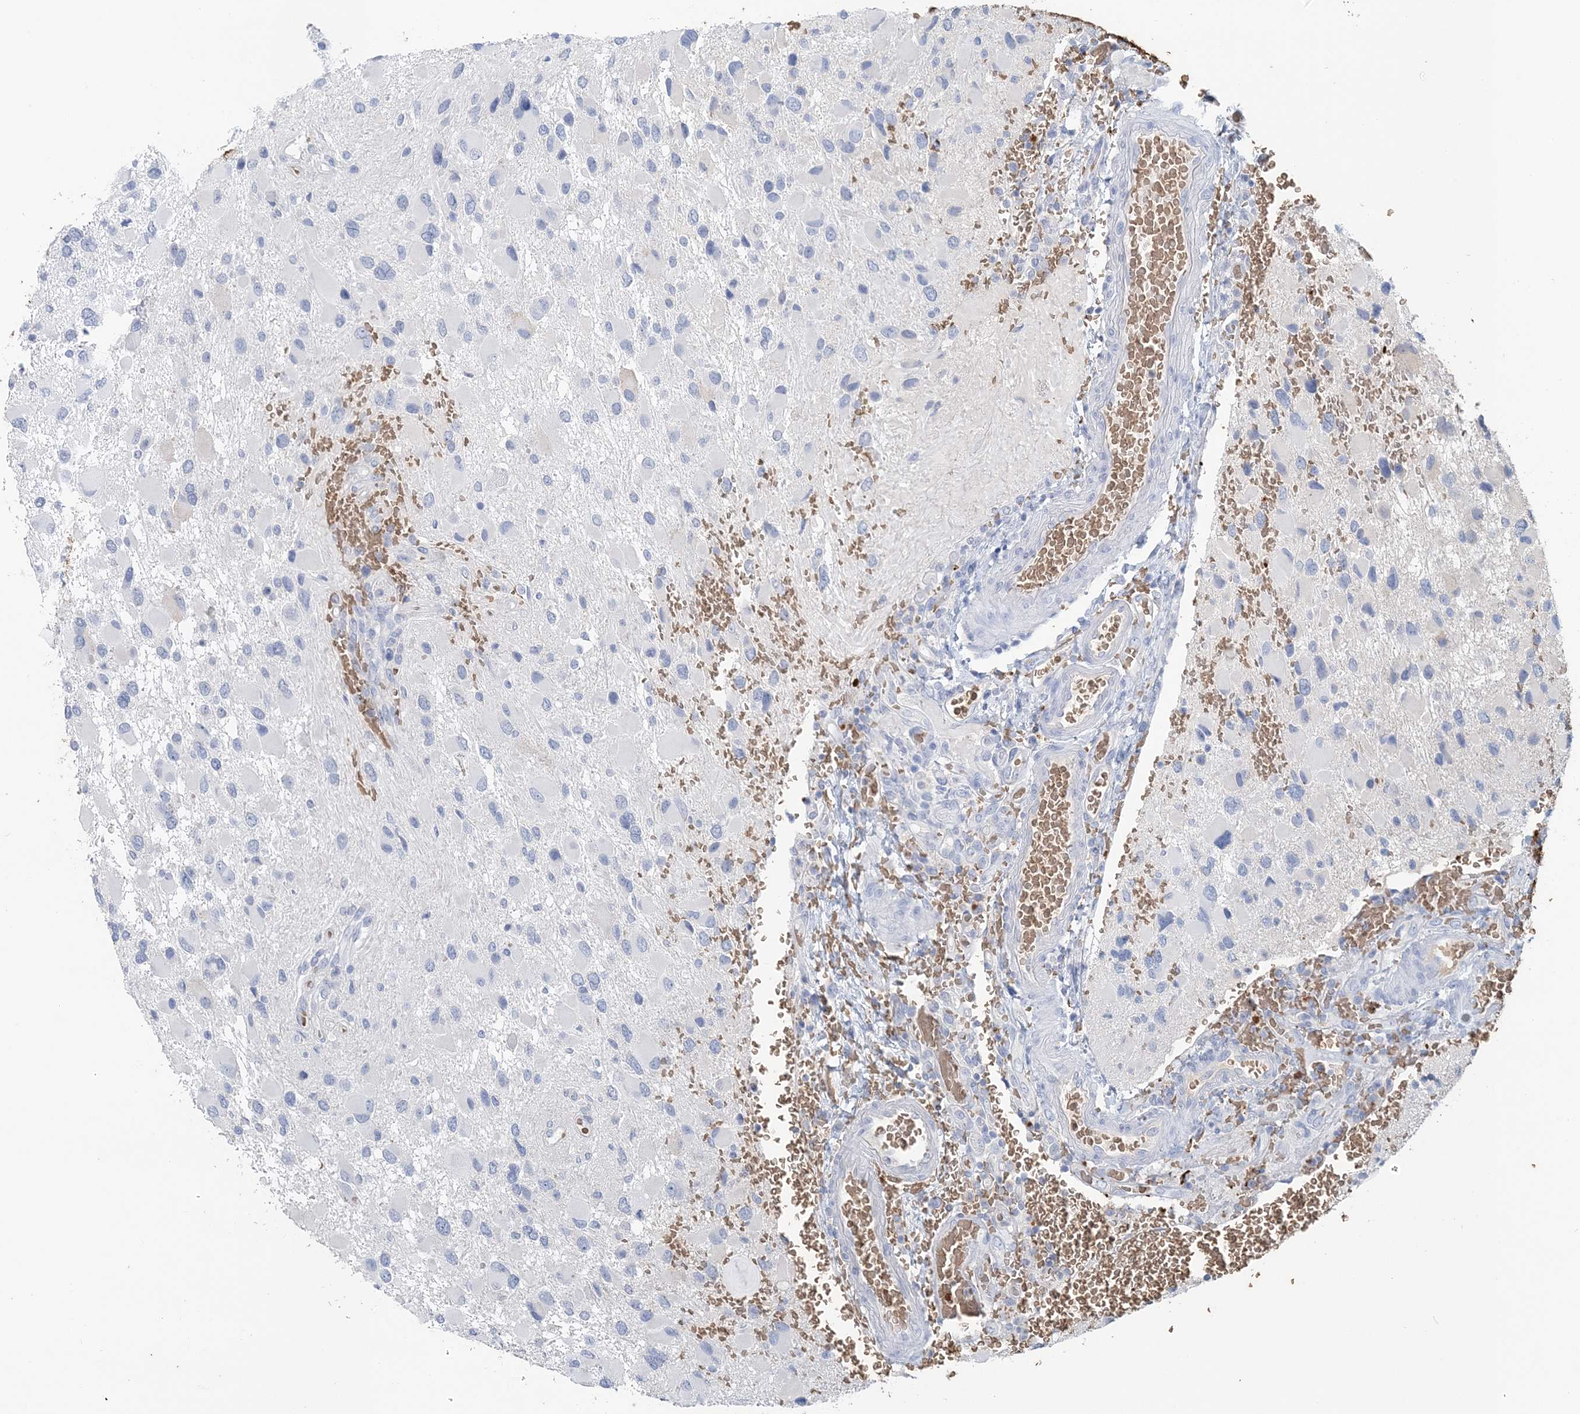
{"staining": {"intensity": "negative", "quantity": "none", "location": "none"}, "tissue": "glioma", "cell_type": "Tumor cells", "image_type": "cancer", "snomed": [{"axis": "morphology", "description": "Glioma, malignant, High grade"}, {"axis": "topography", "description": "Brain"}], "caption": "Immunohistochemical staining of human malignant glioma (high-grade) shows no significant positivity in tumor cells. (Brightfield microscopy of DAB (3,3'-diaminobenzidine) immunohistochemistry at high magnification).", "gene": "HBD", "patient": {"sex": "male", "age": 53}}